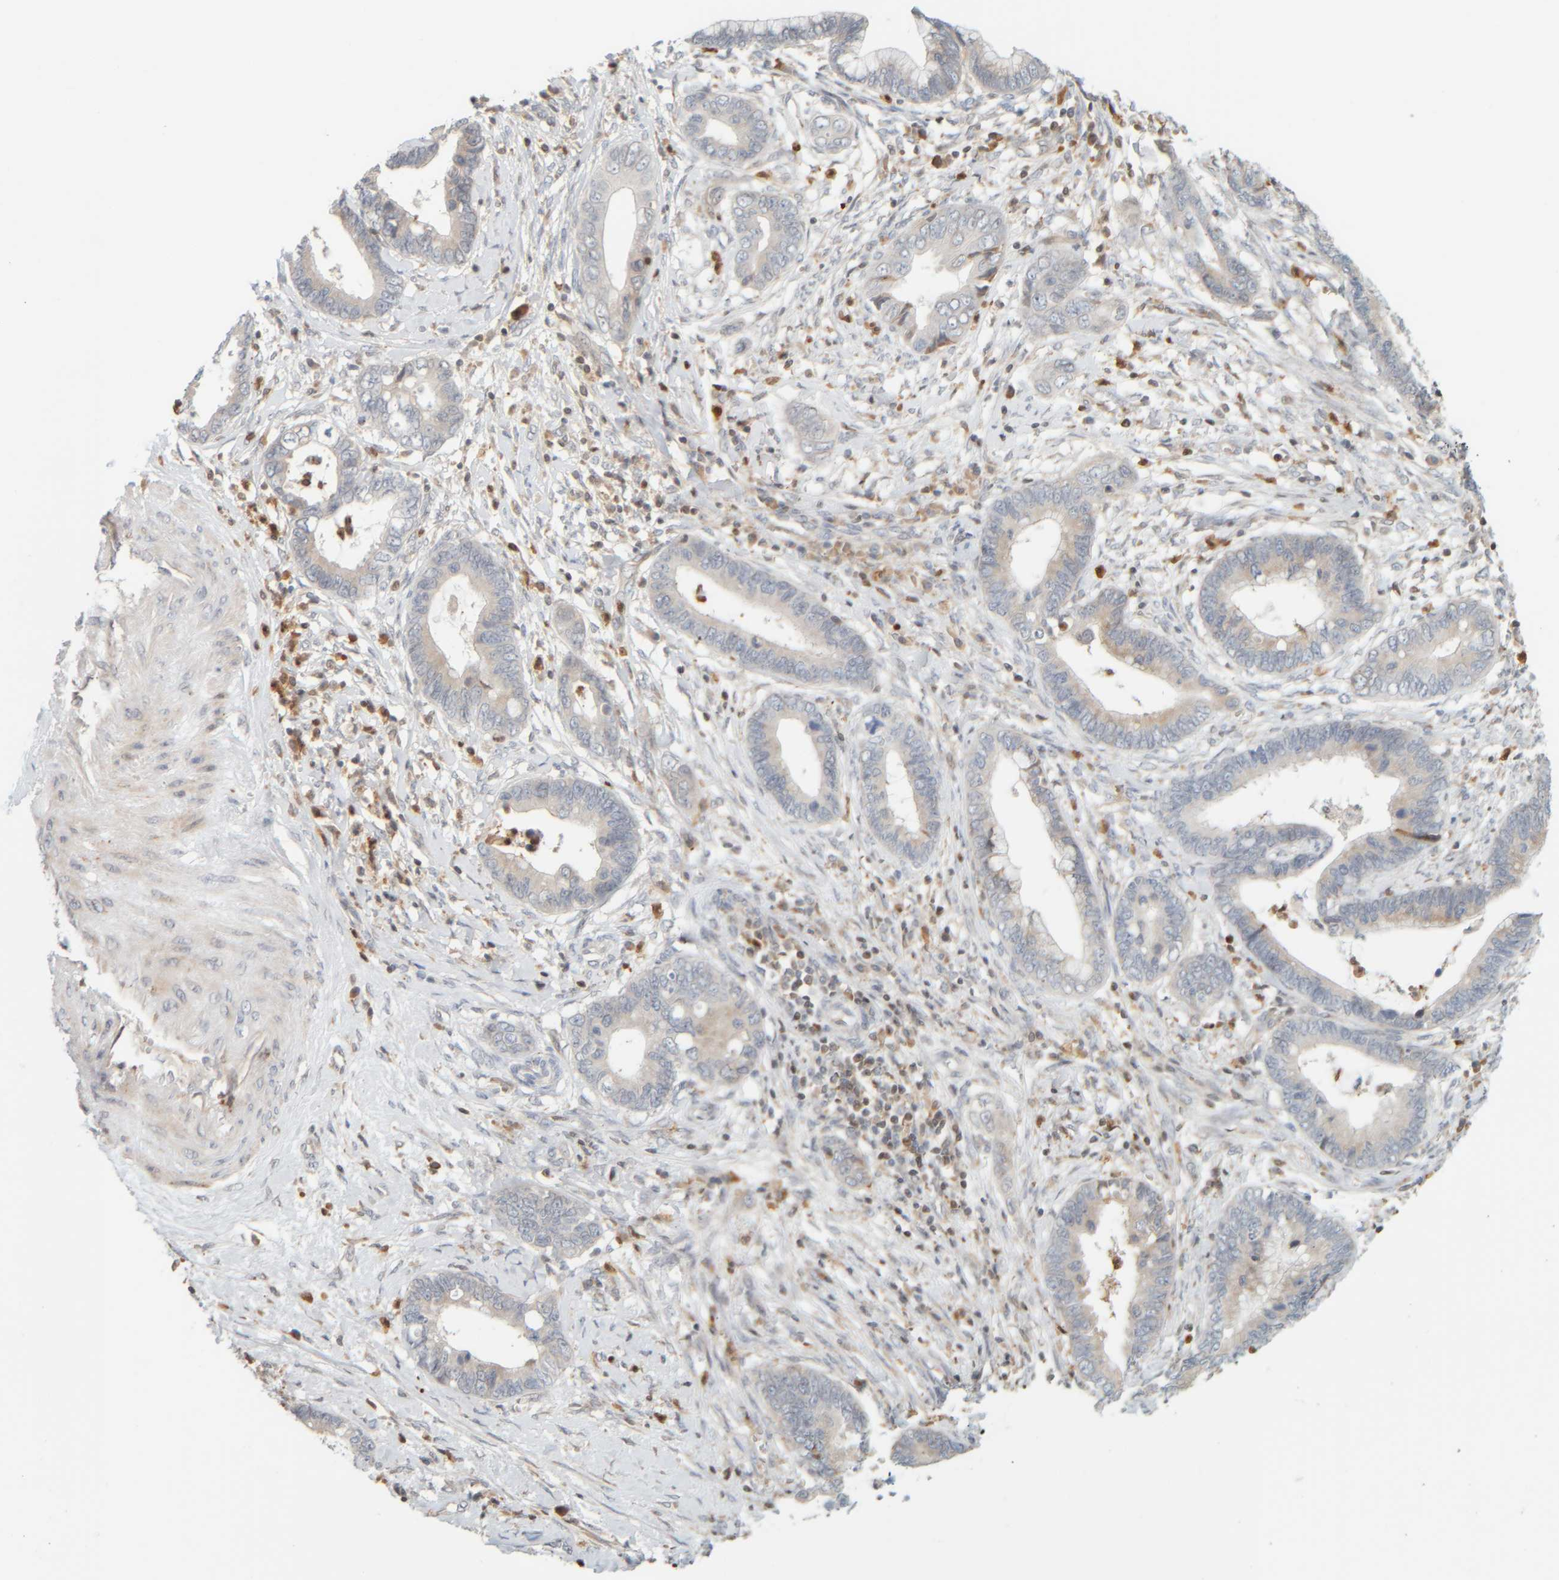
{"staining": {"intensity": "weak", "quantity": "25%-75%", "location": "cytoplasmic/membranous"}, "tissue": "cervical cancer", "cell_type": "Tumor cells", "image_type": "cancer", "snomed": [{"axis": "morphology", "description": "Adenocarcinoma, NOS"}, {"axis": "topography", "description": "Cervix"}], "caption": "About 25%-75% of tumor cells in adenocarcinoma (cervical) display weak cytoplasmic/membranous protein expression as visualized by brown immunohistochemical staining.", "gene": "PTGES3L-AARSD1", "patient": {"sex": "female", "age": 44}}